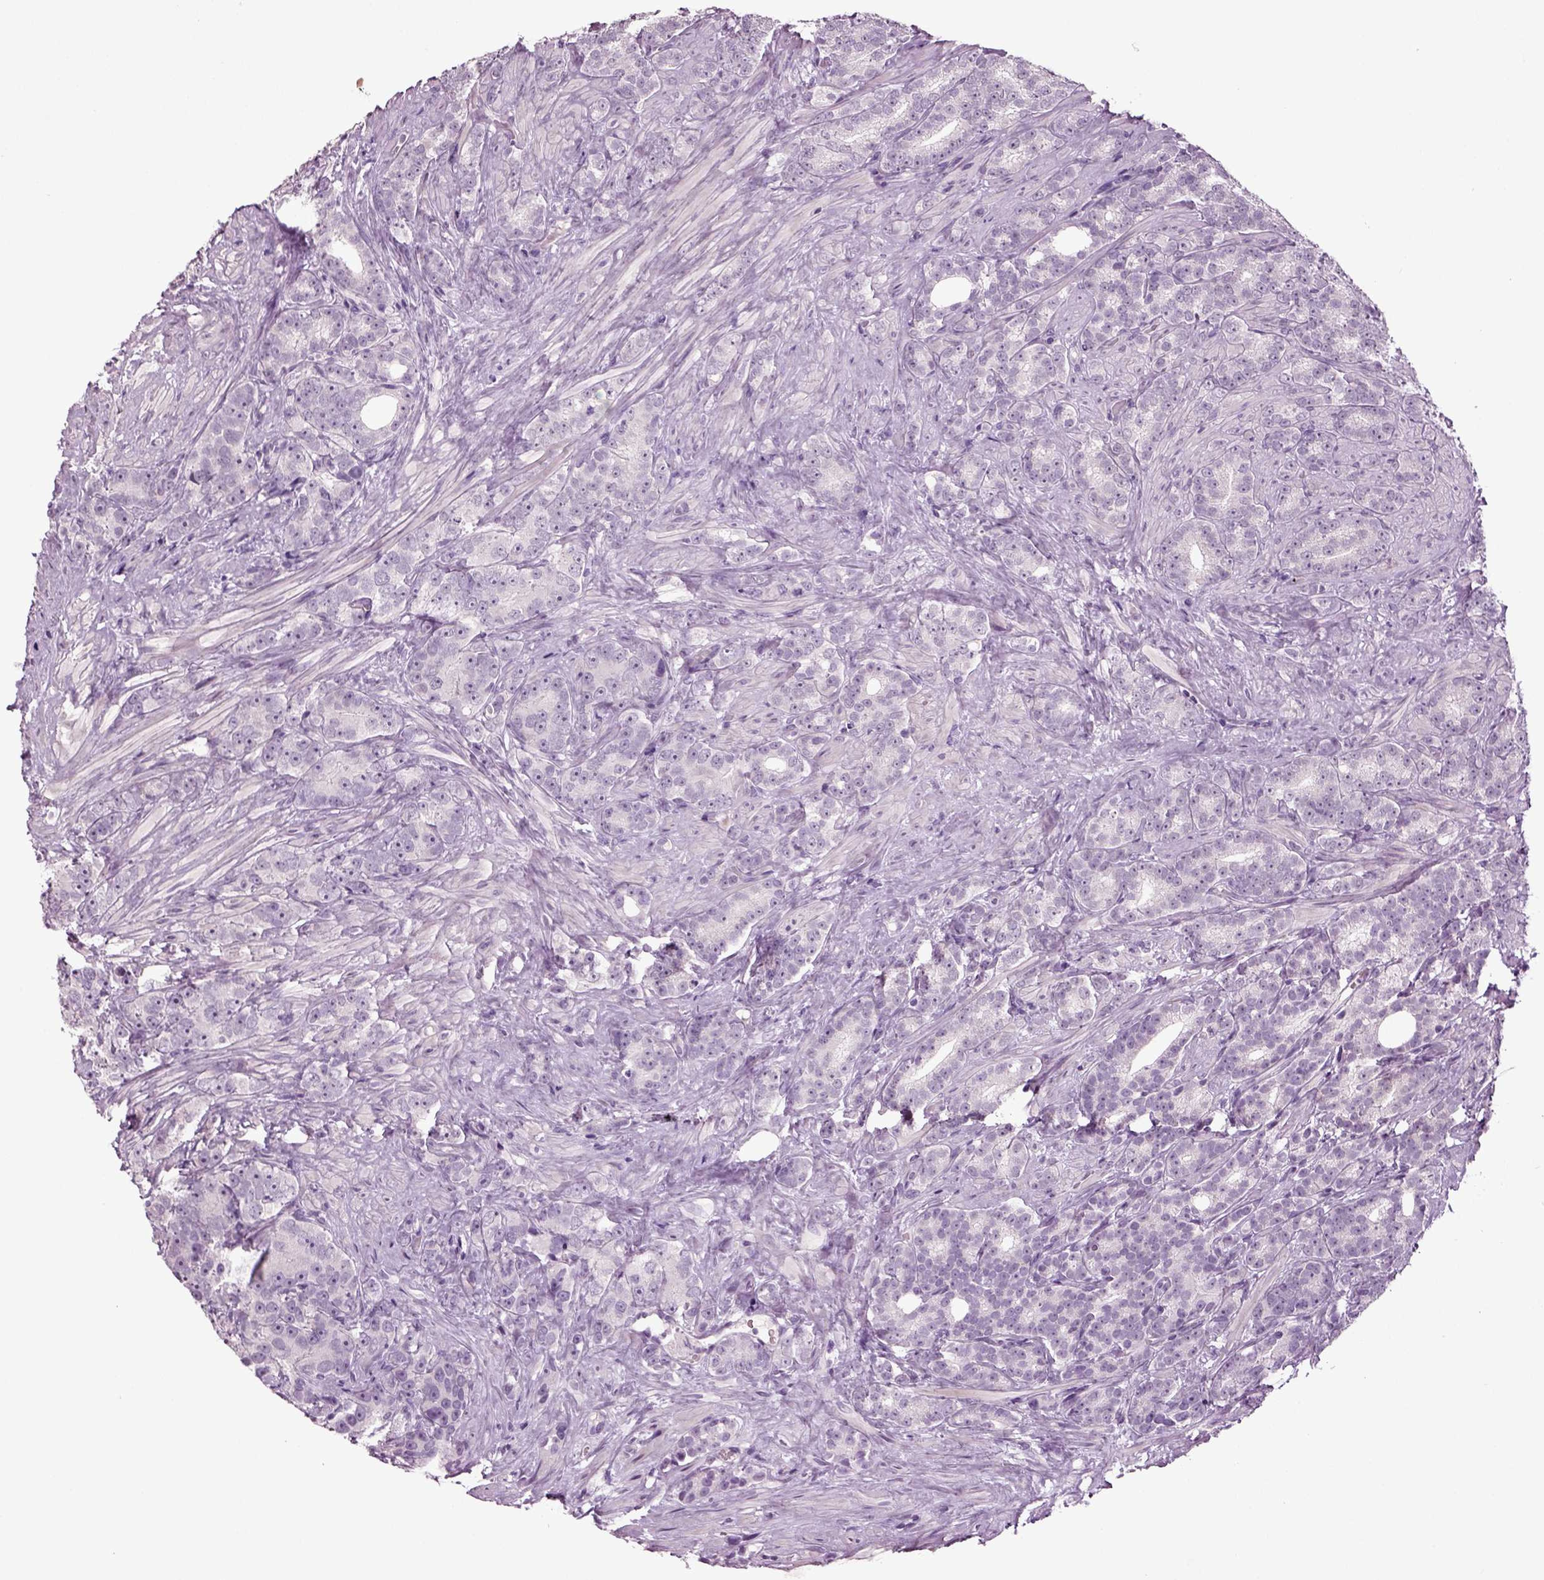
{"staining": {"intensity": "negative", "quantity": "none", "location": "none"}, "tissue": "prostate cancer", "cell_type": "Tumor cells", "image_type": "cancer", "snomed": [{"axis": "morphology", "description": "Adenocarcinoma, High grade"}, {"axis": "topography", "description": "Prostate"}], "caption": "Micrograph shows no protein staining in tumor cells of prostate cancer tissue. (DAB (3,3'-diaminobenzidine) immunohistochemistry (IHC) visualized using brightfield microscopy, high magnification).", "gene": "SLC17A6", "patient": {"sex": "male", "age": 90}}